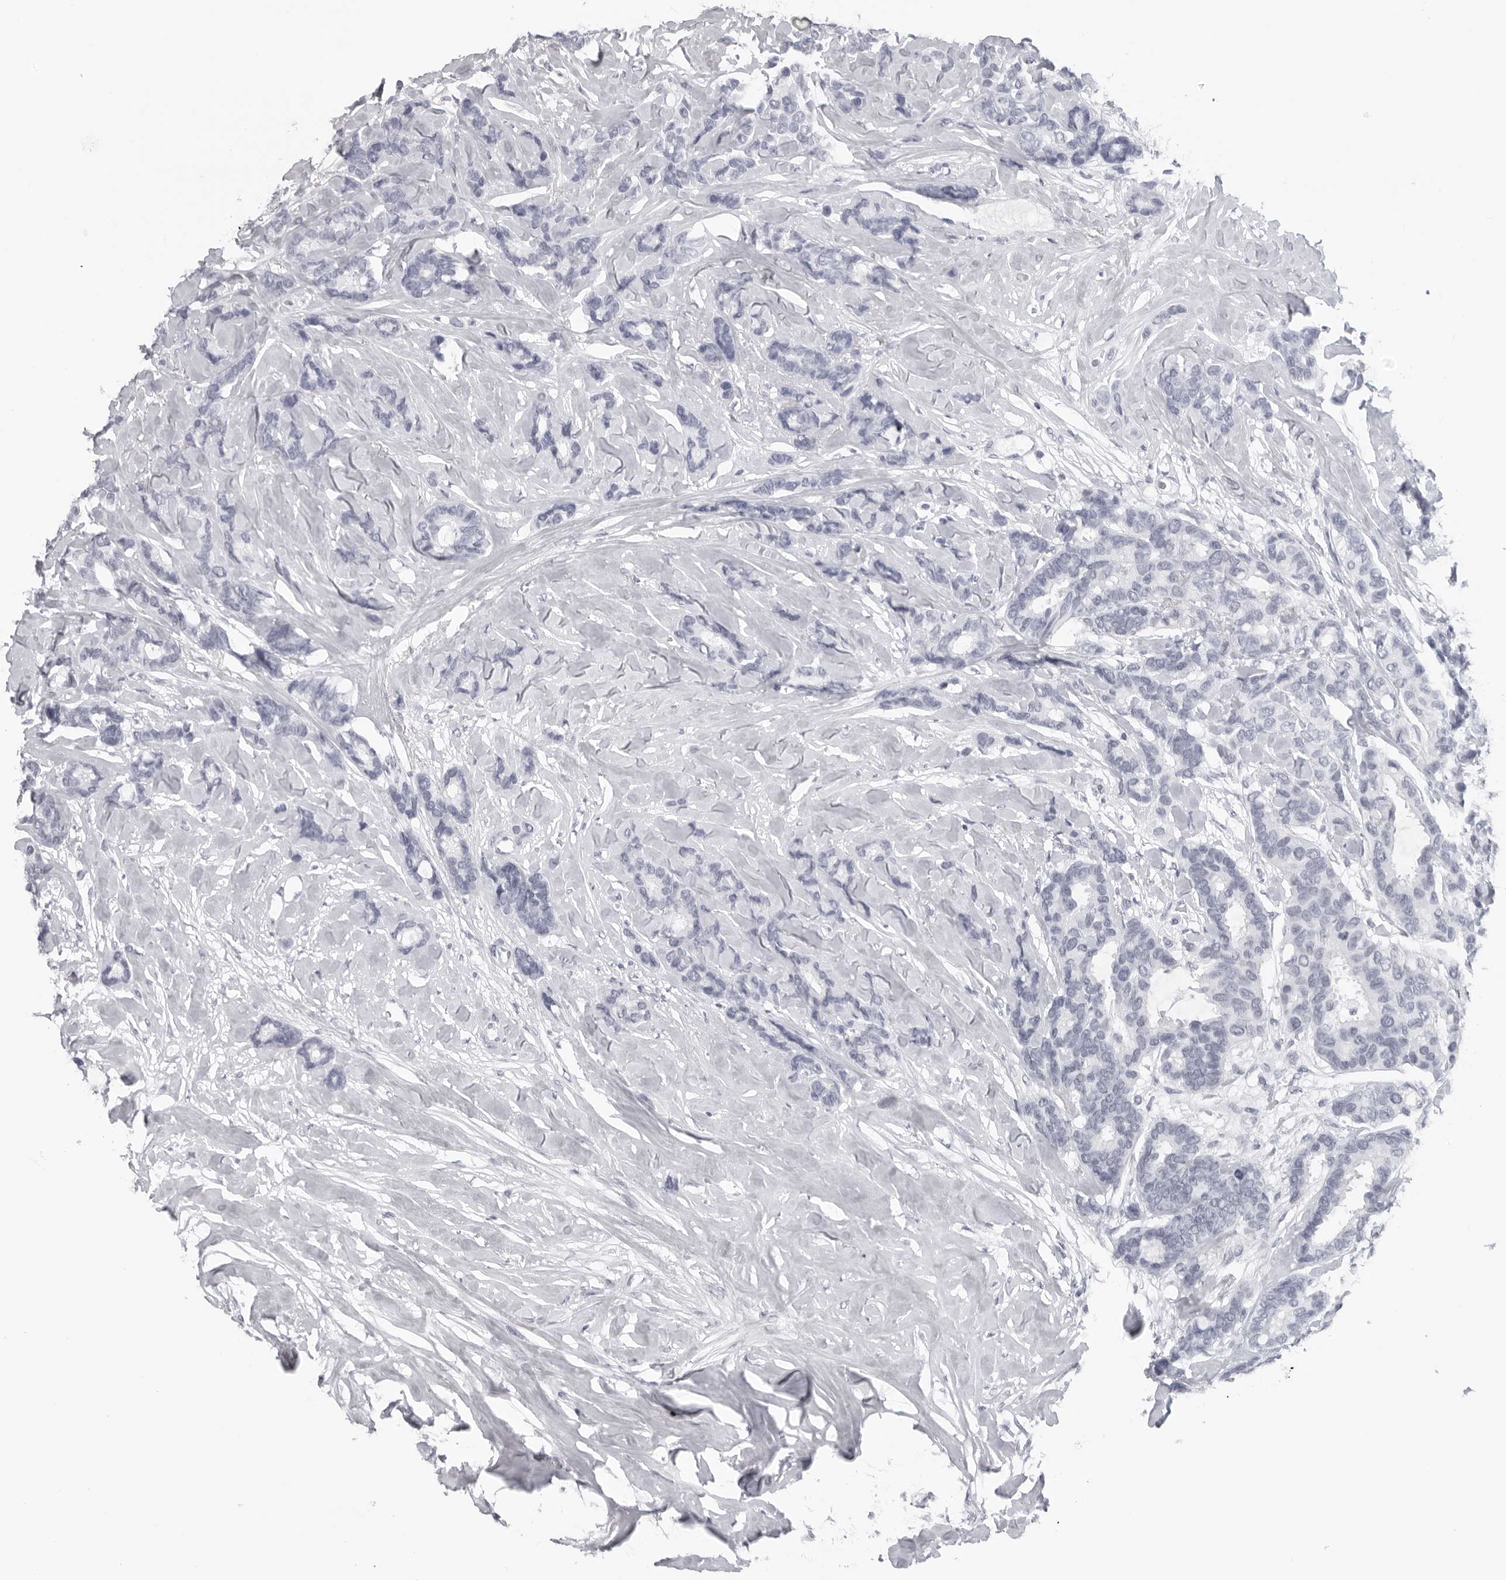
{"staining": {"intensity": "negative", "quantity": "none", "location": "none"}, "tissue": "breast cancer", "cell_type": "Tumor cells", "image_type": "cancer", "snomed": [{"axis": "morphology", "description": "Duct carcinoma"}, {"axis": "topography", "description": "Breast"}], "caption": "IHC micrograph of neoplastic tissue: infiltrating ductal carcinoma (breast) stained with DAB (3,3'-diaminobenzidine) reveals no significant protein positivity in tumor cells.", "gene": "ESPN", "patient": {"sex": "female", "age": 87}}